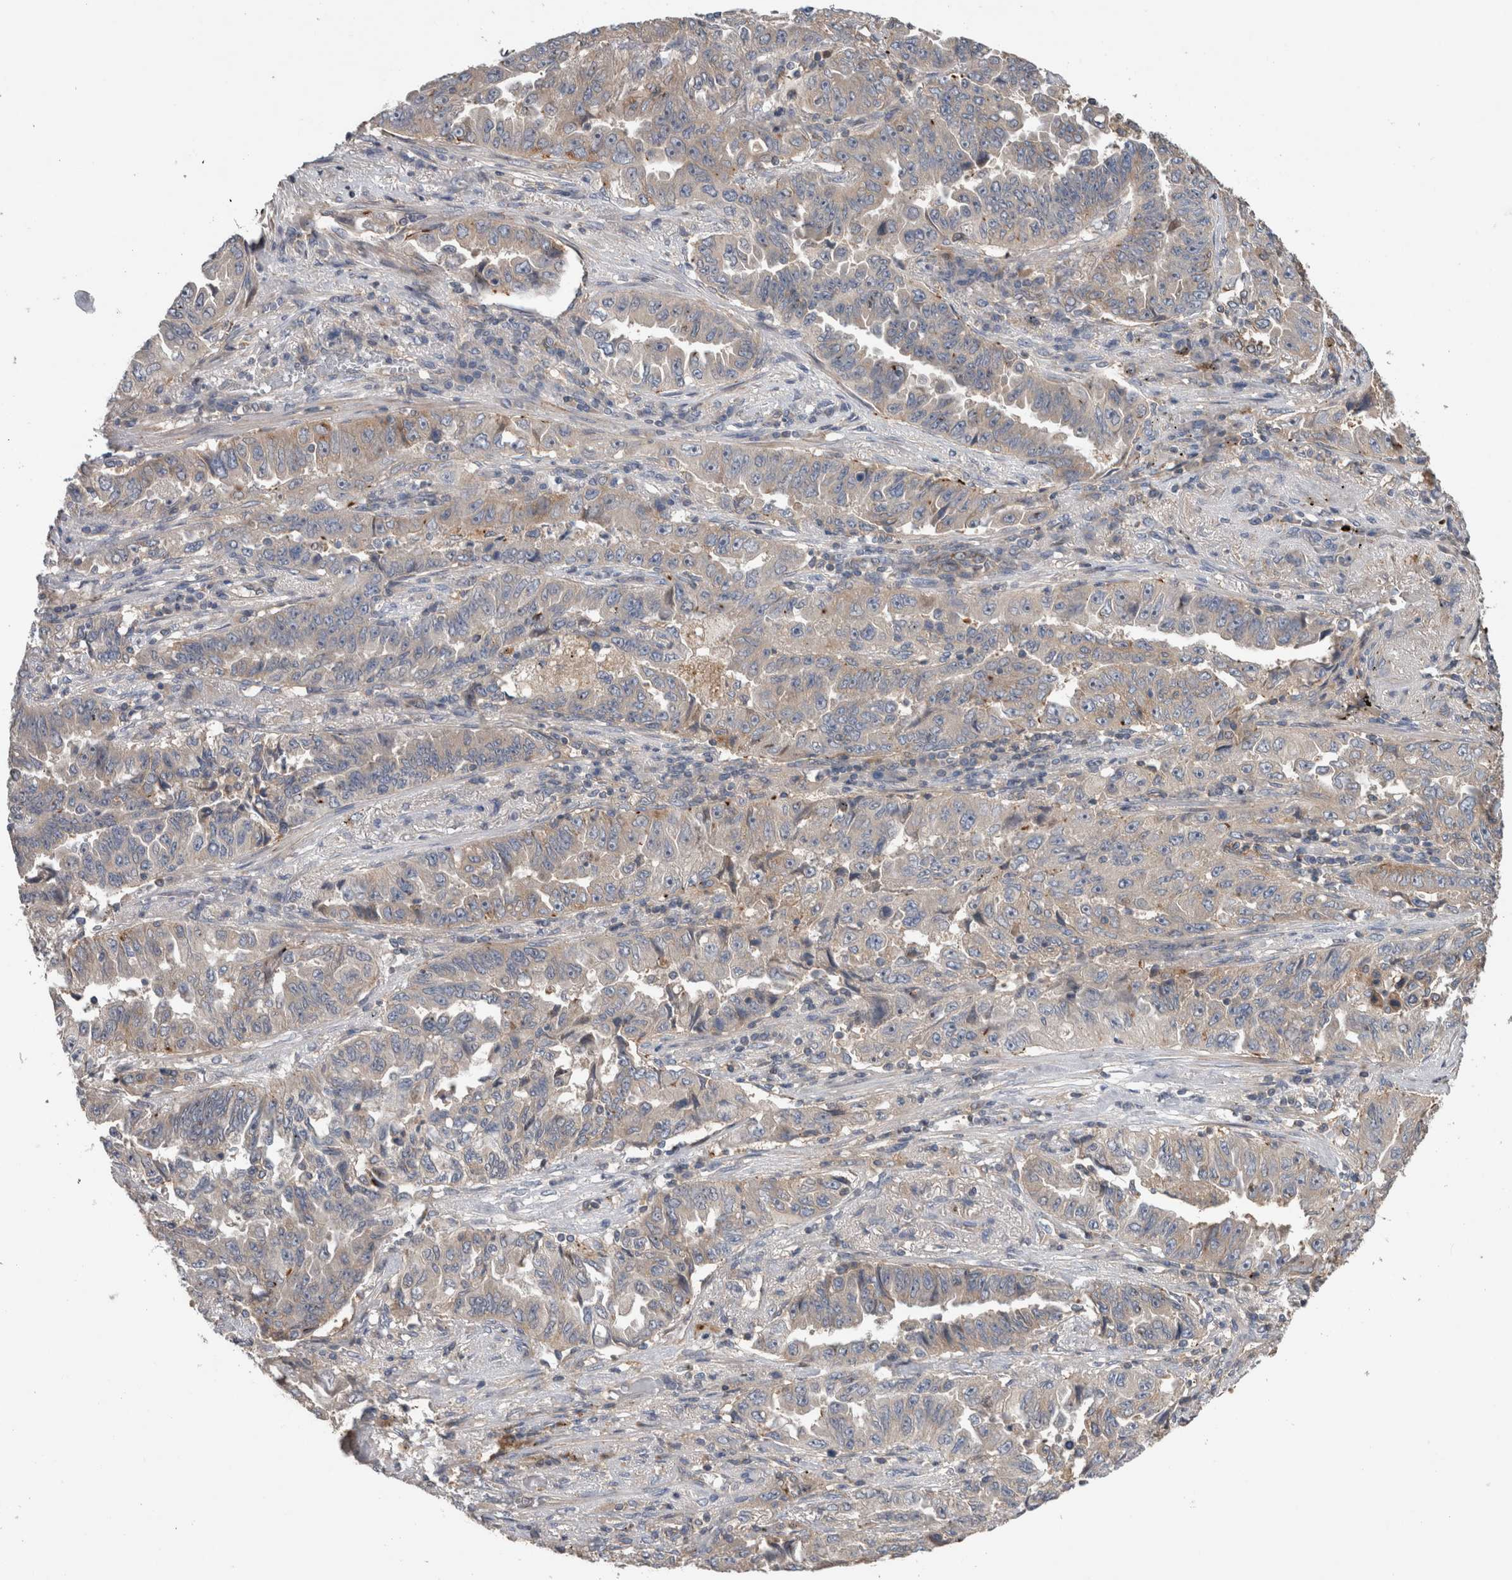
{"staining": {"intensity": "strong", "quantity": "25%-75%", "location": "cytoplasmic/membranous"}, "tissue": "lung cancer", "cell_type": "Tumor cells", "image_type": "cancer", "snomed": [{"axis": "morphology", "description": "Adenocarcinoma, NOS"}, {"axis": "topography", "description": "Lung"}], "caption": "An immunohistochemistry histopathology image of tumor tissue is shown. Protein staining in brown highlights strong cytoplasmic/membranous positivity in lung cancer within tumor cells. Using DAB (3,3'-diaminobenzidine) (brown) and hematoxylin (blue) stains, captured at high magnification using brightfield microscopy.", "gene": "TARBP1", "patient": {"sex": "female", "age": 51}}